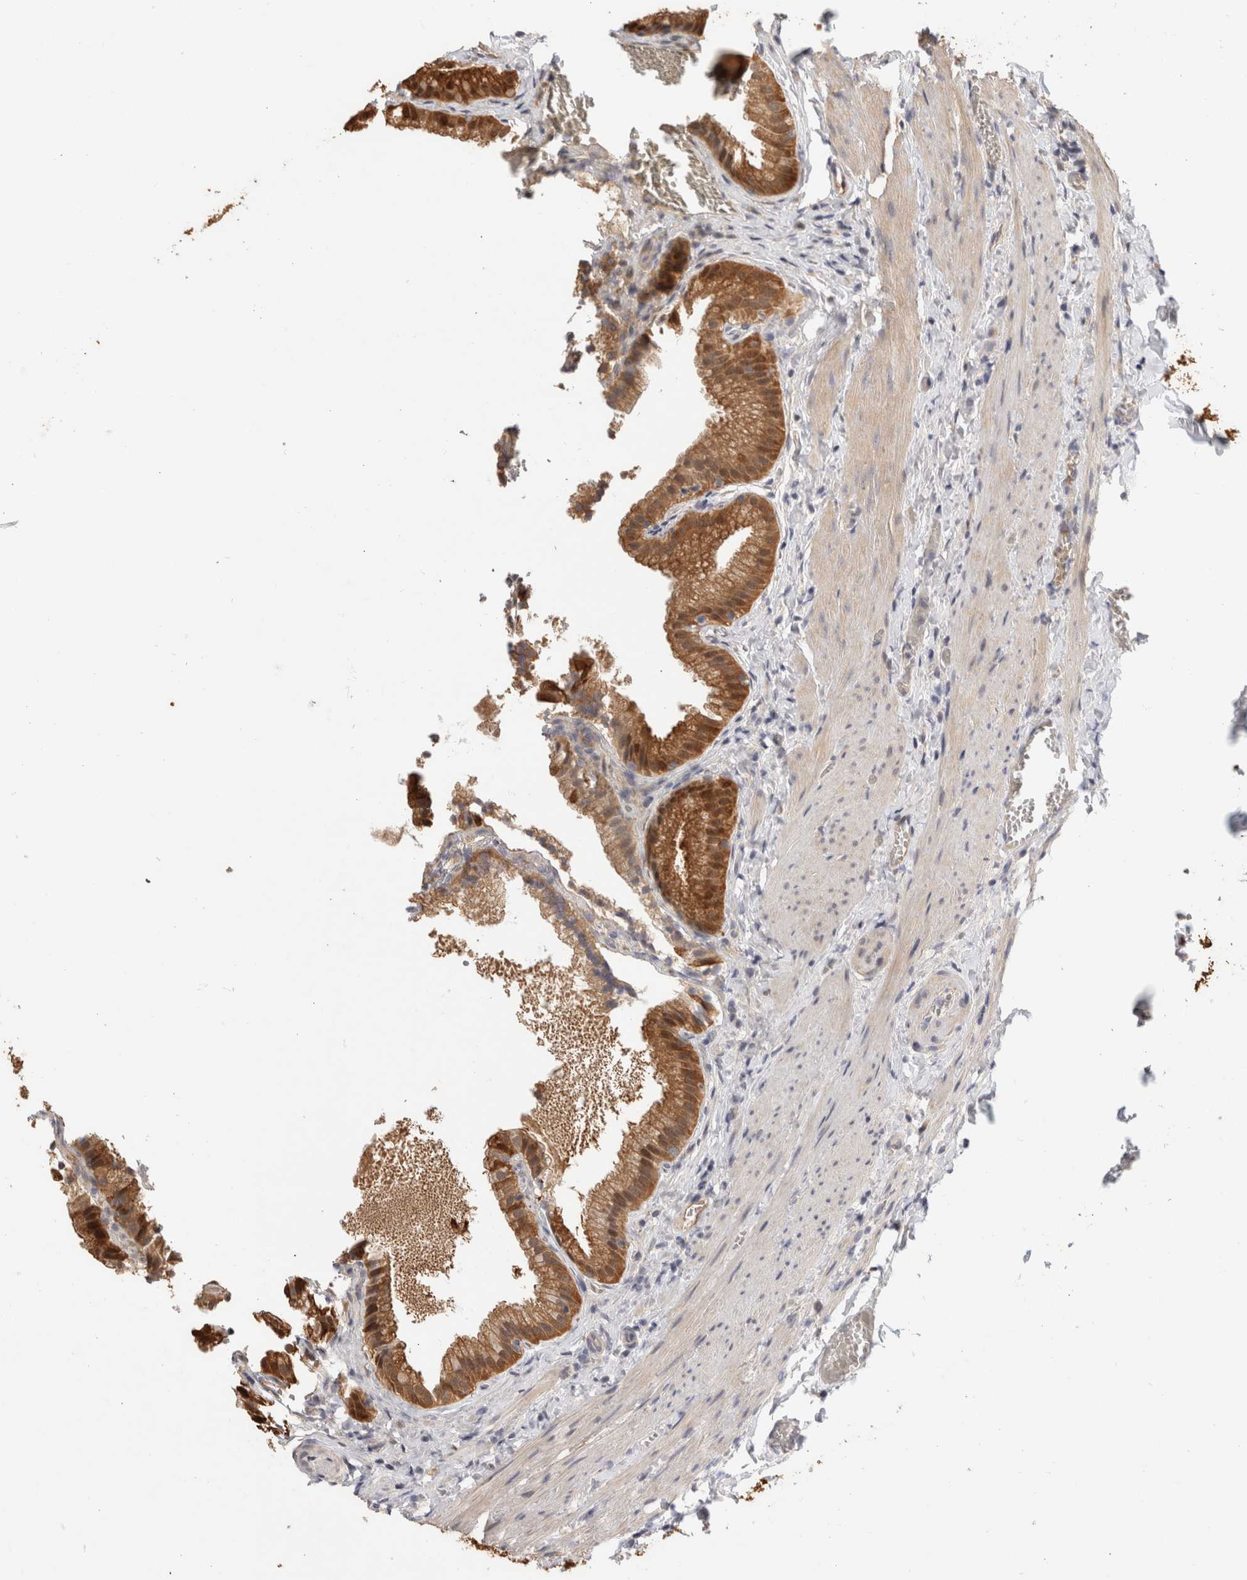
{"staining": {"intensity": "moderate", "quantity": ">75%", "location": "cytoplasmic/membranous"}, "tissue": "gallbladder", "cell_type": "Glandular cells", "image_type": "normal", "snomed": [{"axis": "morphology", "description": "Normal tissue, NOS"}, {"axis": "topography", "description": "Gallbladder"}], "caption": "Gallbladder stained with a brown dye reveals moderate cytoplasmic/membranous positive staining in about >75% of glandular cells.", "gene": "PGM1", "patient": {"sex": "male", "age": 38}}